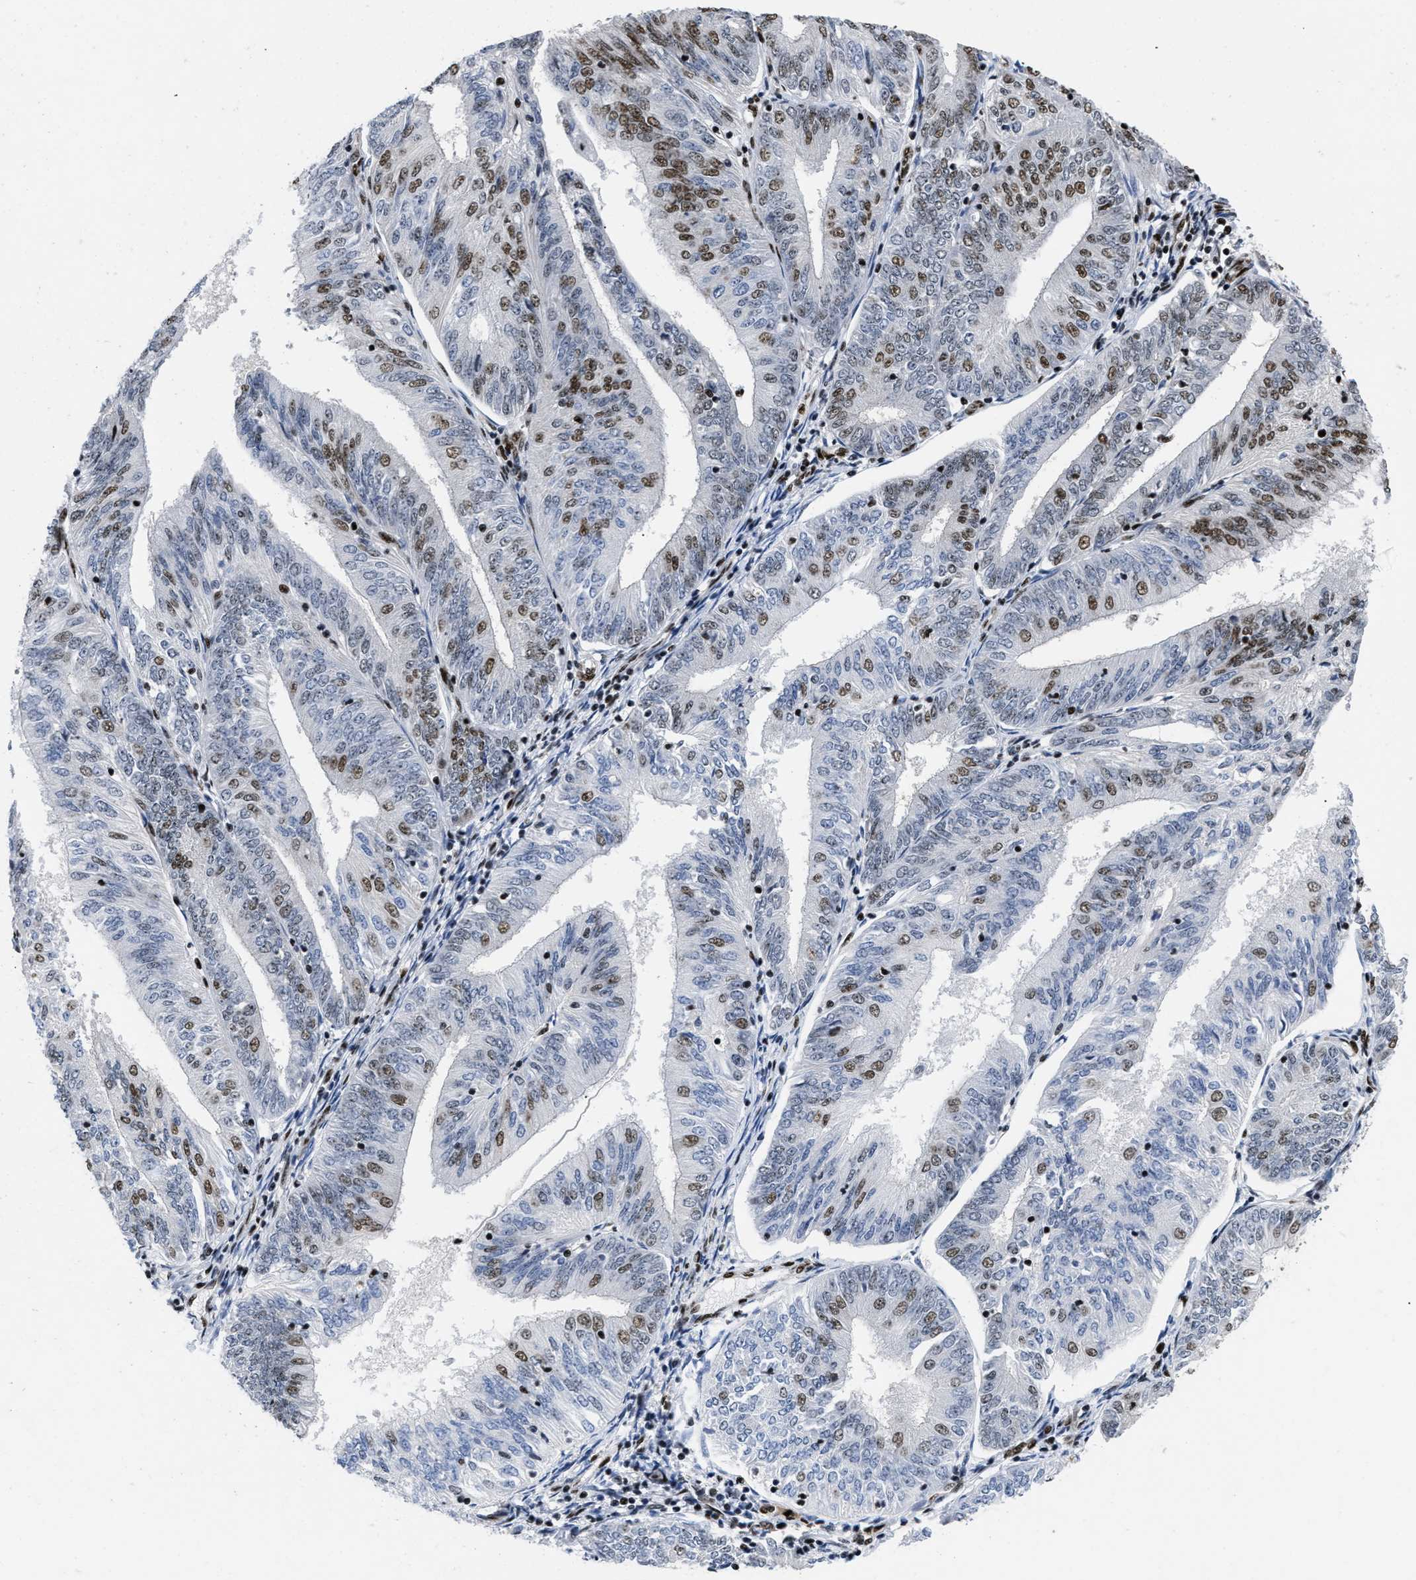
{"staining": {"intensity": "strong", "quantity": "25%-75%", "location": "nuclear"}, "tissue": "endometrial cancer", "cell_type": "Tumor cells", "image_type": "cancer", "snomed": [{"axis": "morphology", "description": "Adenocarcinoma, NOS"}, {"axis": "topography", "description": "Endometrium"}], "caption": "The histopathology image reveals a brown stain indicating the presence of a protein in the nuclear of tumor cells in adenocarcinoma (endometrial).", "gene": "CREB1", "patient": {"sex": "female", "age": 58}}